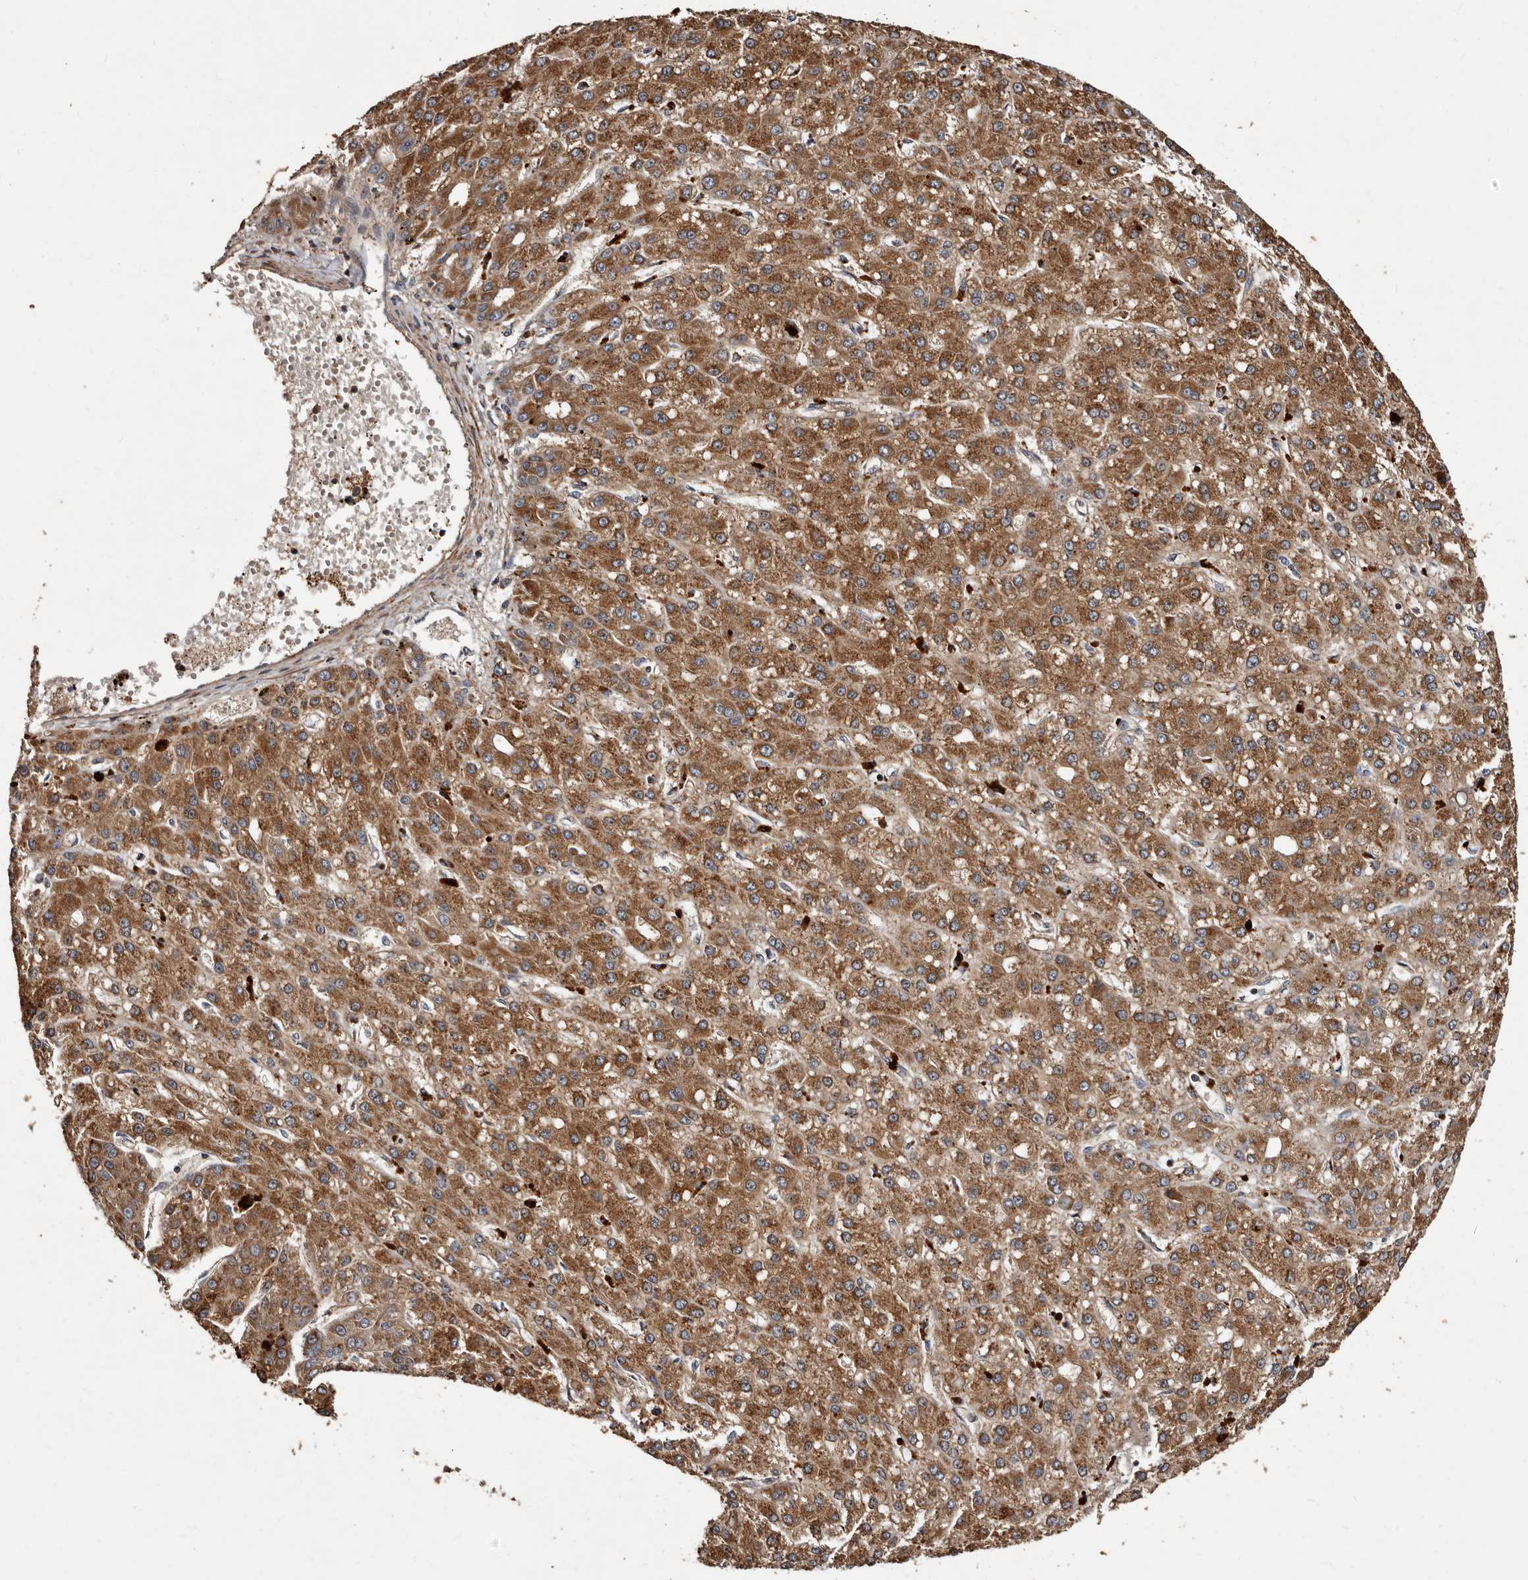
{"staining": {"intensity": "moderate", "quantity": ">75%", "location": "cytoplasmic/membranous"}, "tissue": "liver cancer", "cell_type": "Tumor cells", "image_type": "cancer", "snomed": [{"axis": "morphology", "description": "Carcinoma, Hepatocellular, NOS"}, {"axis": "topography", "description": "Liver"}], "caption": "Hepatocellular carcinoma (liver) was stained to show a protein in brown. There is medium levels of moderate cytoplasmic/membranous expression in approximately >75% of tumor cells.", "gene": "PRKD3", "patient": {"sex": "male", "age": 67}}